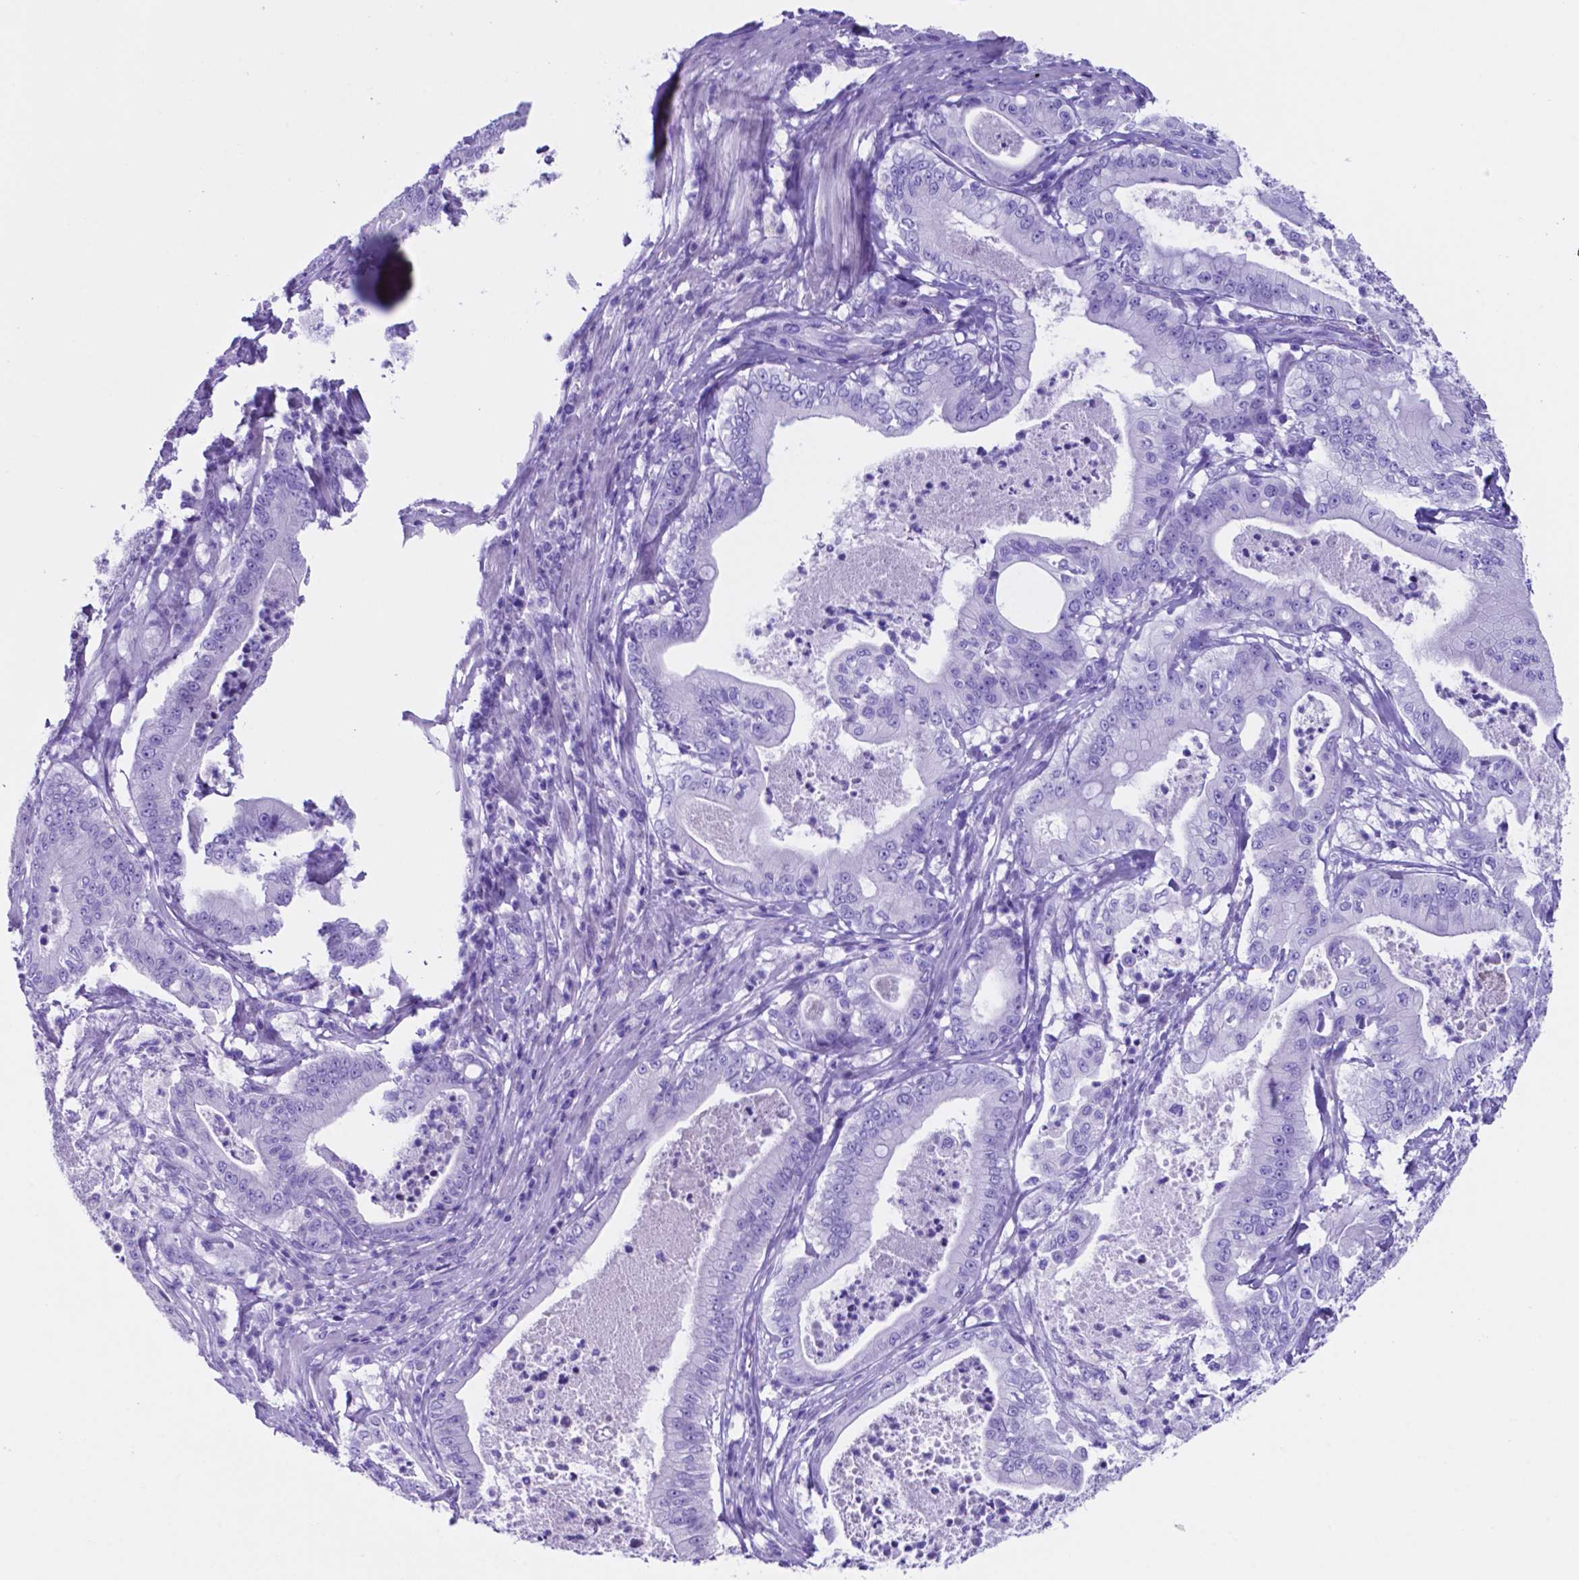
{"staining": {"intensity": "negative", "quantity": "none", "location": "none"}, "tissue": "pancreatic cancer", "cell_type": "Tumor cells", "image_type": "cancer", "snomed": [{"axis": "morphology", "description": "Adenocarcinoma, NOS"}, {"axis": "topography", "description": "Pancreas"}], "caption": "There is no significant staining in tumor cells of pancreatic adenocarcinoma.", "gene": "DNAAF8", "patient": {"sex": "male", "age": 71}}